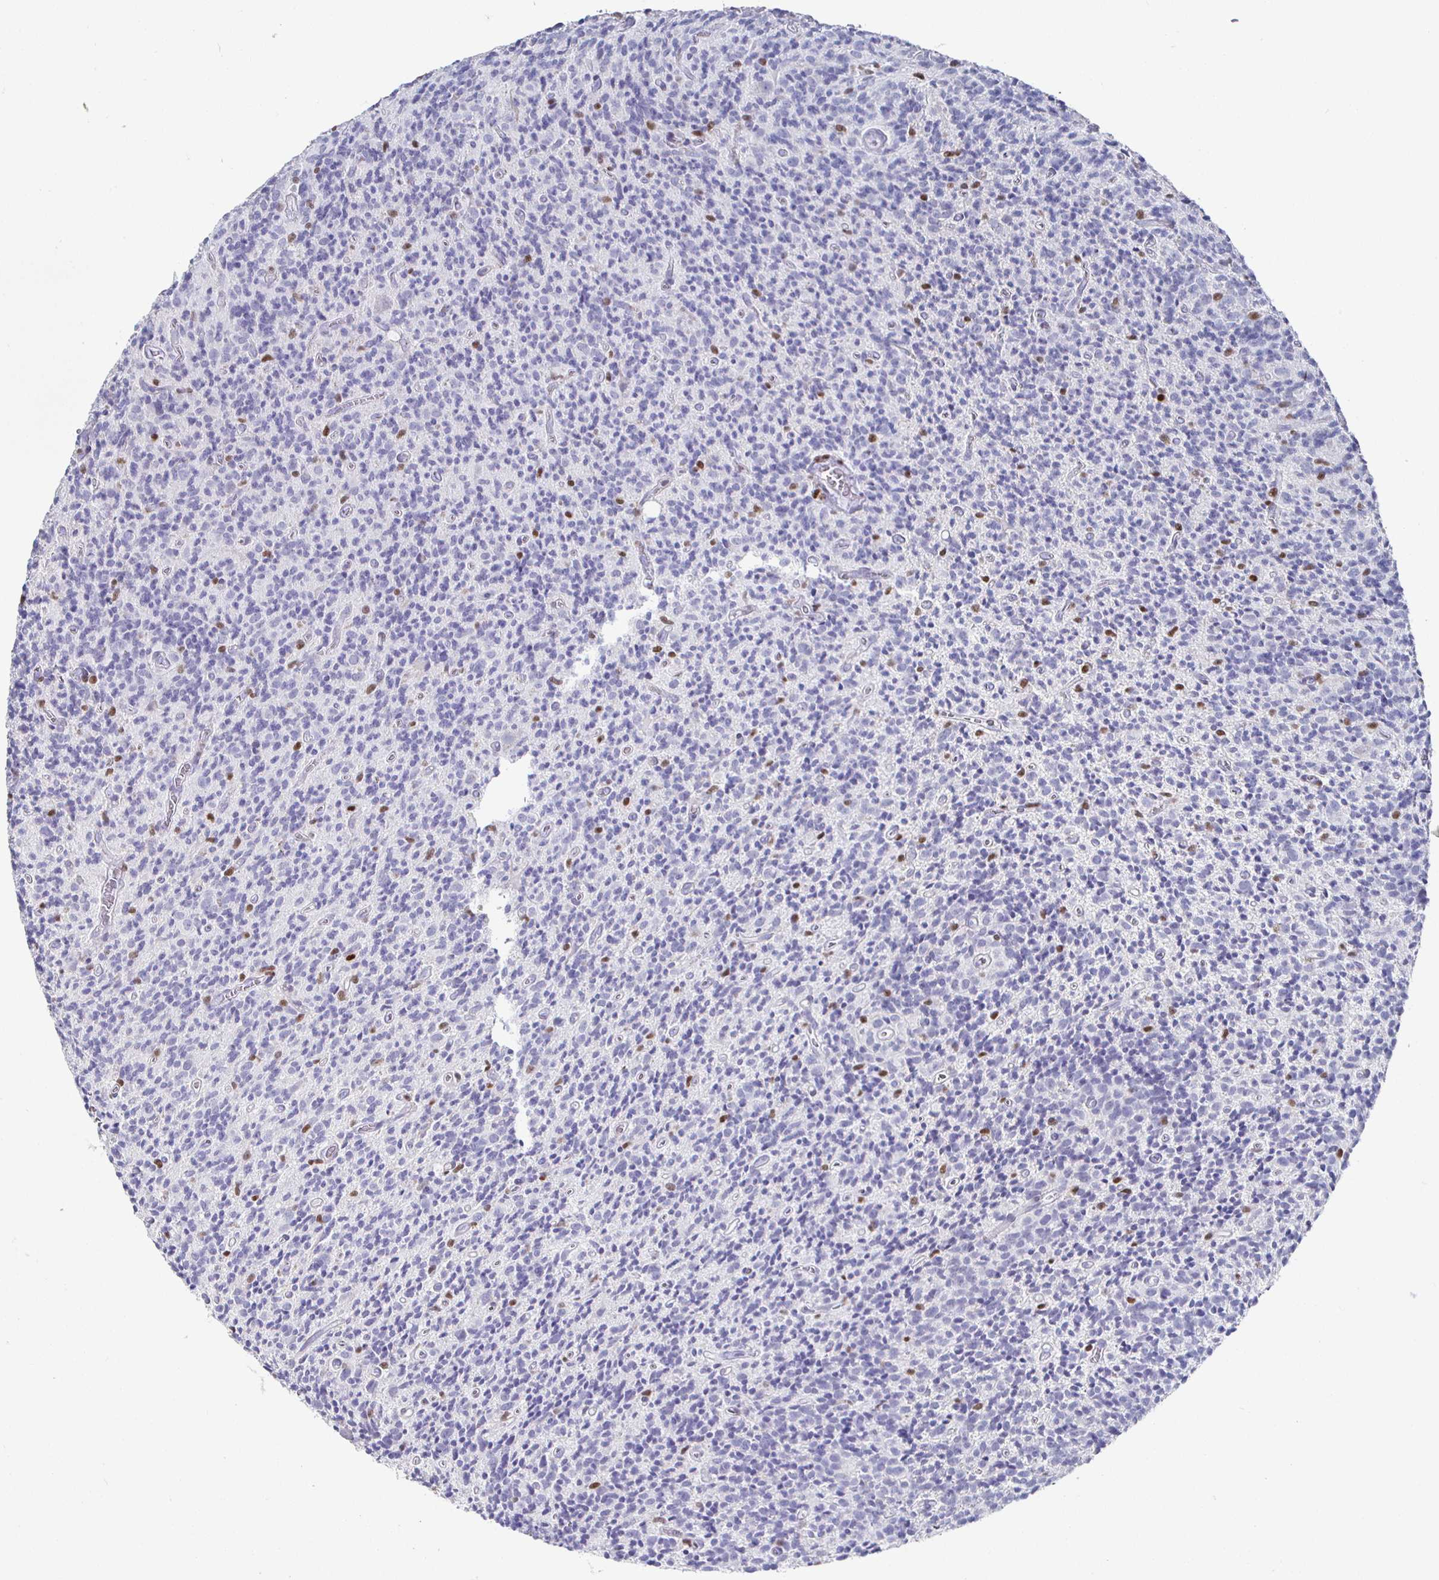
{"staining": {"intensity": "negative", "quantity": "none", "location": "none"}, "tissue": "glioma", "cell_type": "Tumor cells", "image_type": "cancer", "snomed": [{"axis": "morphology", "description": "Glioma, malignant, High grade"}, {"axis": "topography", "description": "Brain"}], "caption": "Glioma was stained to show a protein in brown. There is no significant expression in tumor cells.", "gene": "RUNX2", "patient": {"sex": "male", "age": 76}}